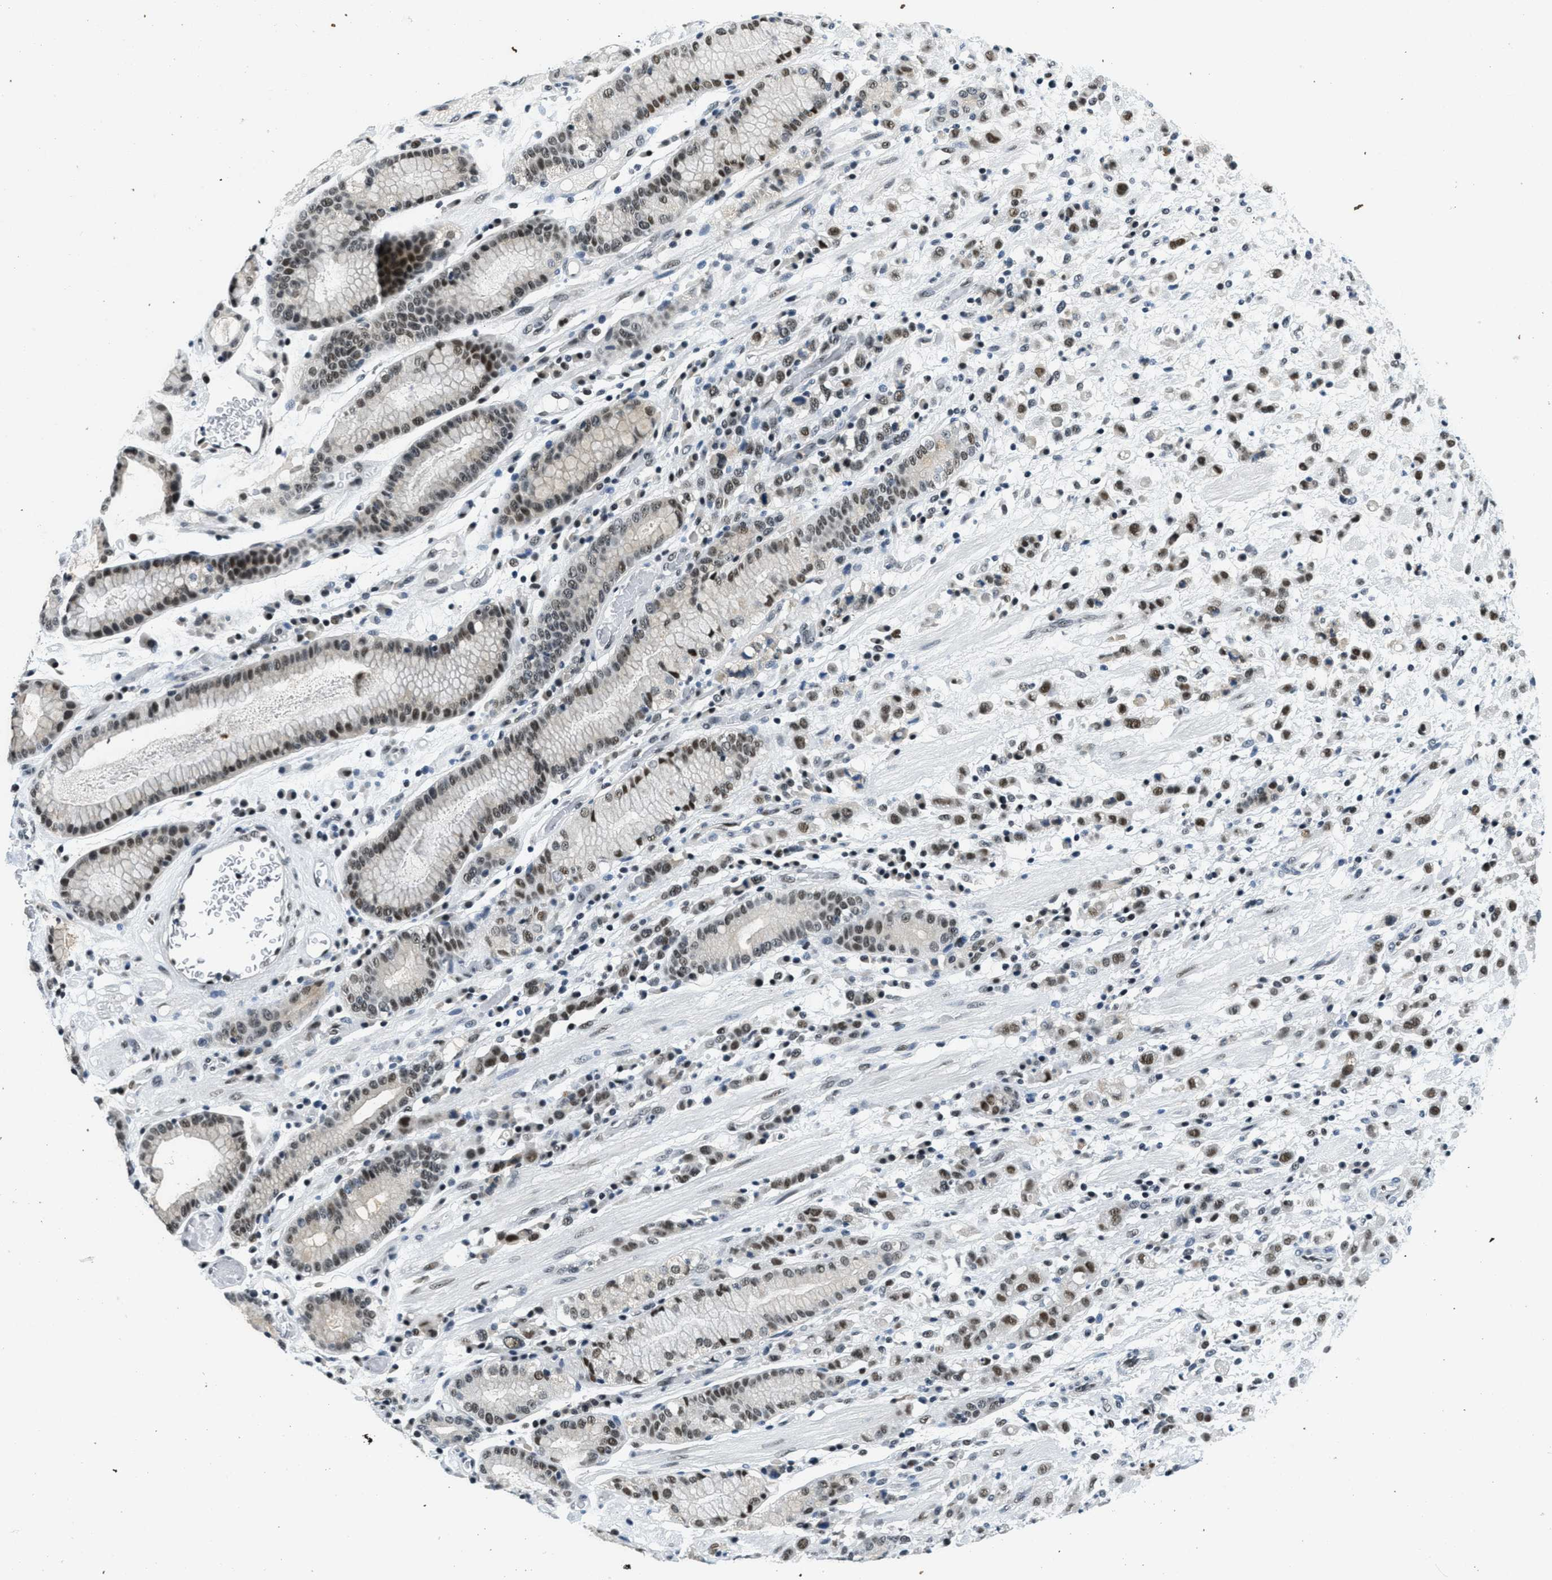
{"staining": {"intensity": "moderate", "quantity": ">75%", "location": "nuclear"}, "tissue": "stomach cancer", "cell_type": "Tumor cells", "image_type": "cancer", "snomed": [{"axis": "morphology", "description": "Adenocarcinoma, NOS"}, {"axis": "topography", "description": "Stomach, lower"}], "caption": "Immunohistochemistry (IHC) staining of stomach adenocarcinoma, which displays medium levels of moderate nuclear staining in about >75% of tumor cells indicating moderate nuclear protein positivity. The staining was performed using DAB (brown) for protein detection and nuclei were counterstained in hematoxylin (blue).", "gene": "SSB", "patient": {"sex": "male", "age": 88}}